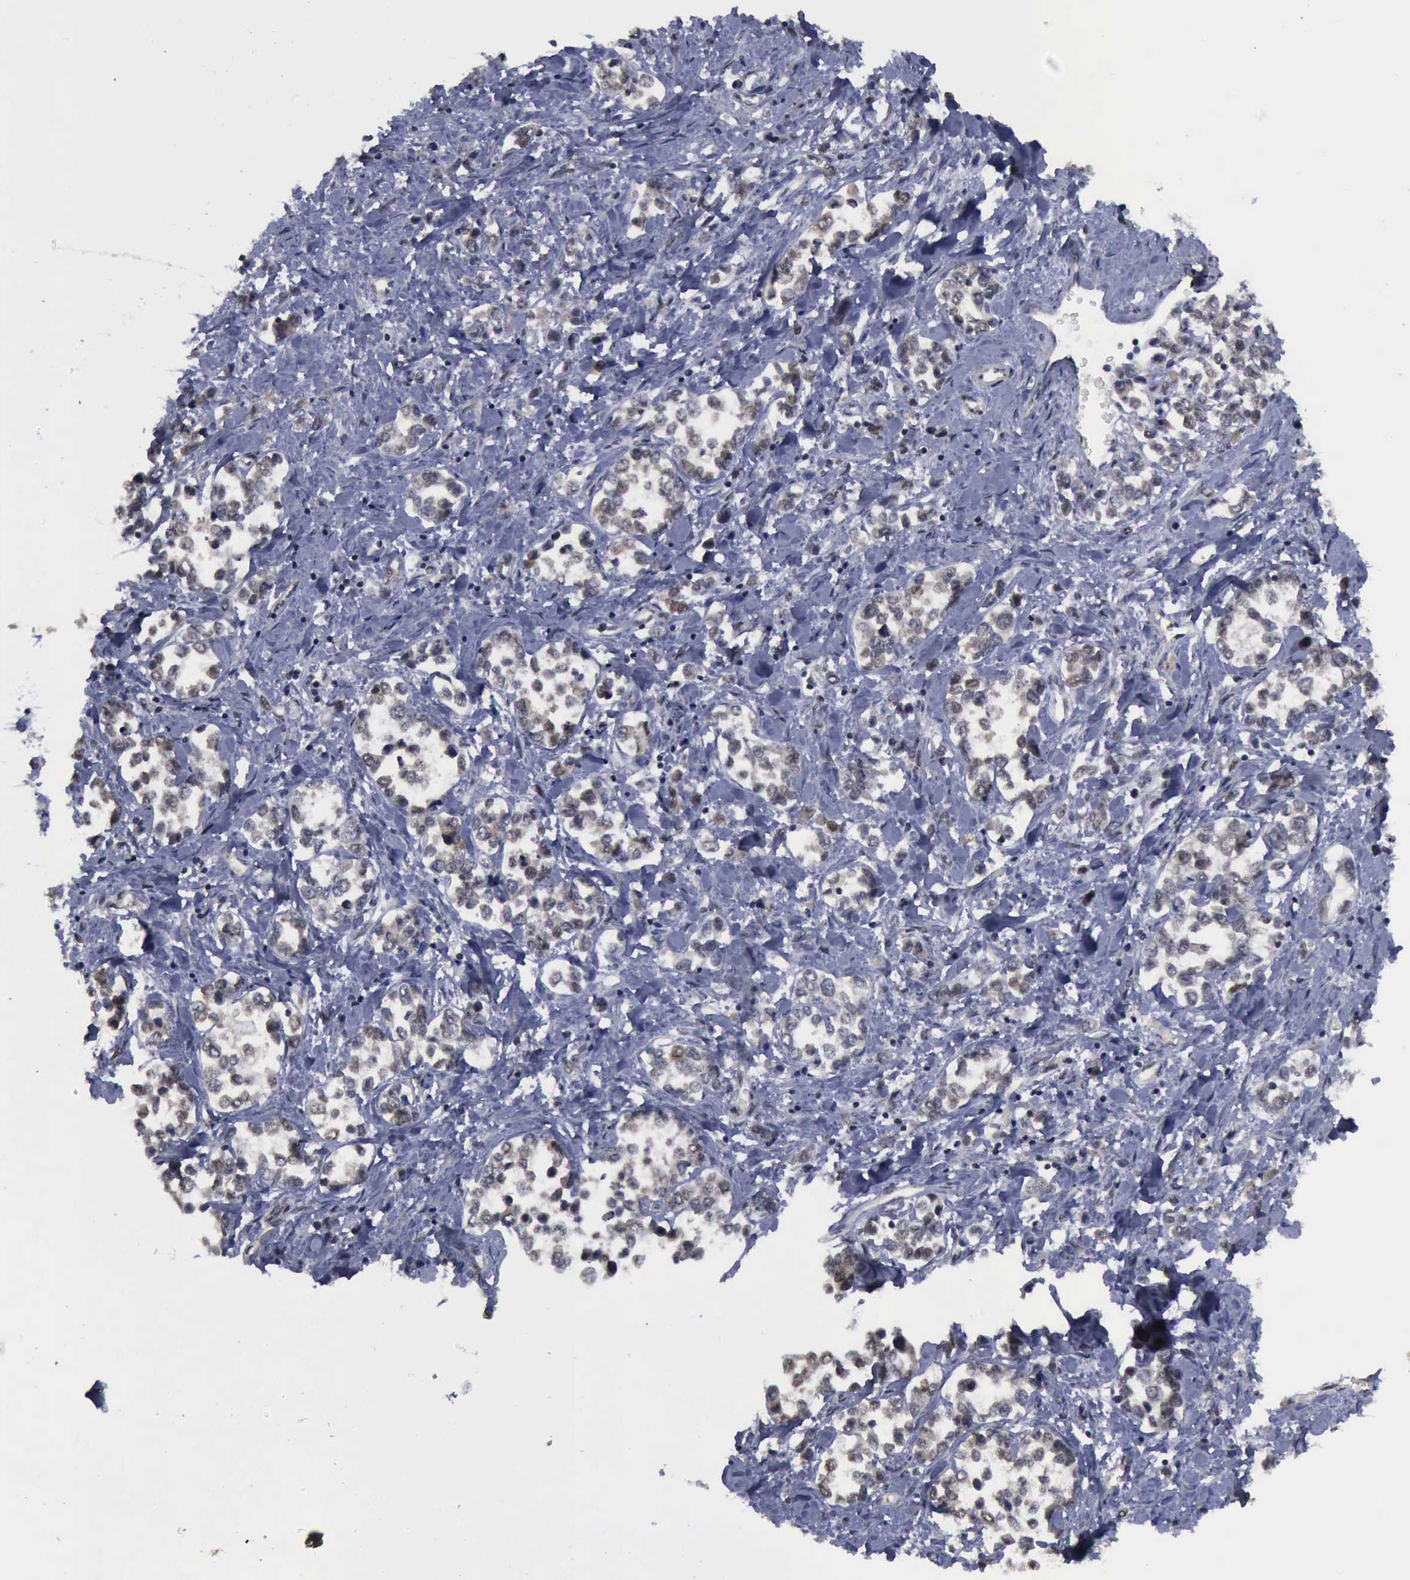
{"staining": {"intensity": "weak", "quantity": "25%-75%", "location": "cytoplasmic/membranous,nuclear"}, "tissue": "stomach cancer", "cell_type": "Tumor cells", "image_type": "cancer", "snomed": [{"axis": "morphology", "description": "Adenocarcinoma, NOS"}, {"axis": "topography", "description": "Stomach, upper"}], "caption": "Protein expression by immunohistochemistry (IHC) displays weak cytoplasmic/membranous and nuclear expression in approximately 25%-75% of tumor cells in stomach cancer. Using DAB (3,3'-diaminobenzidine) (brown) and hematoxylin (blue) stains, captured at high magnification using brightfield microscopy.", "gene": "RTCB", "patient": {"sex": "male", "age": 76}}